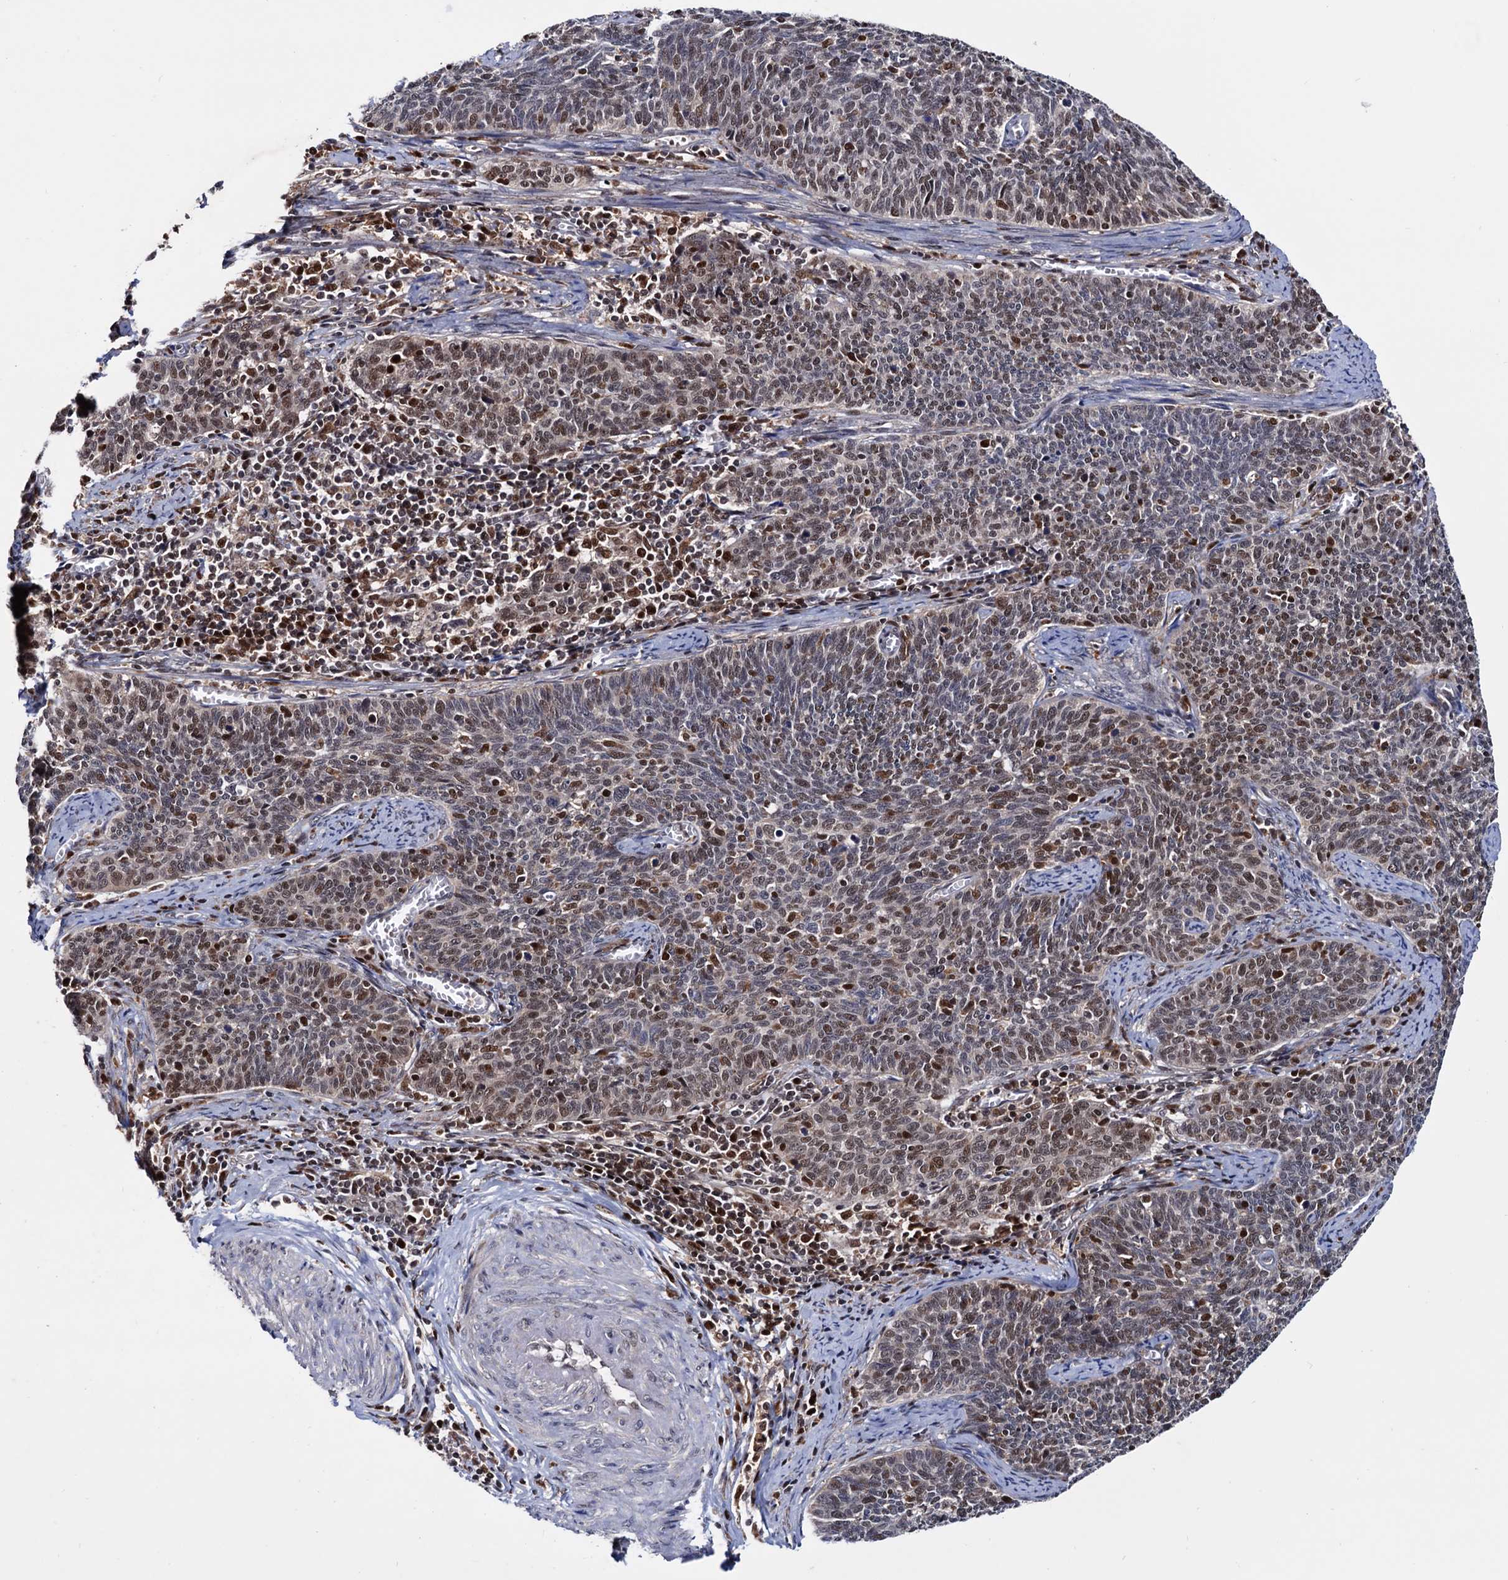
{"staining": {"intensity": "moderate", "quantity": ">75%", "location": "nuclear"}, "tissue": "cervical cancer", "cell_type": "Tumor cells", "image_type": "cancer", "snomed": [{"axis": "morphology", "description": "Squamous cell carcinoma, NOS"}, {"axis": "topography", "description": "Cervix"}], "caption": "Cervical squamous cell carcinoma stained with immunohistochemistry (IHC) displays moderate nuclear positivity in approximately >75% of tumor cells.", "gene": "RNASEH2B", "patient": {"sex": "female", "age": 39}}